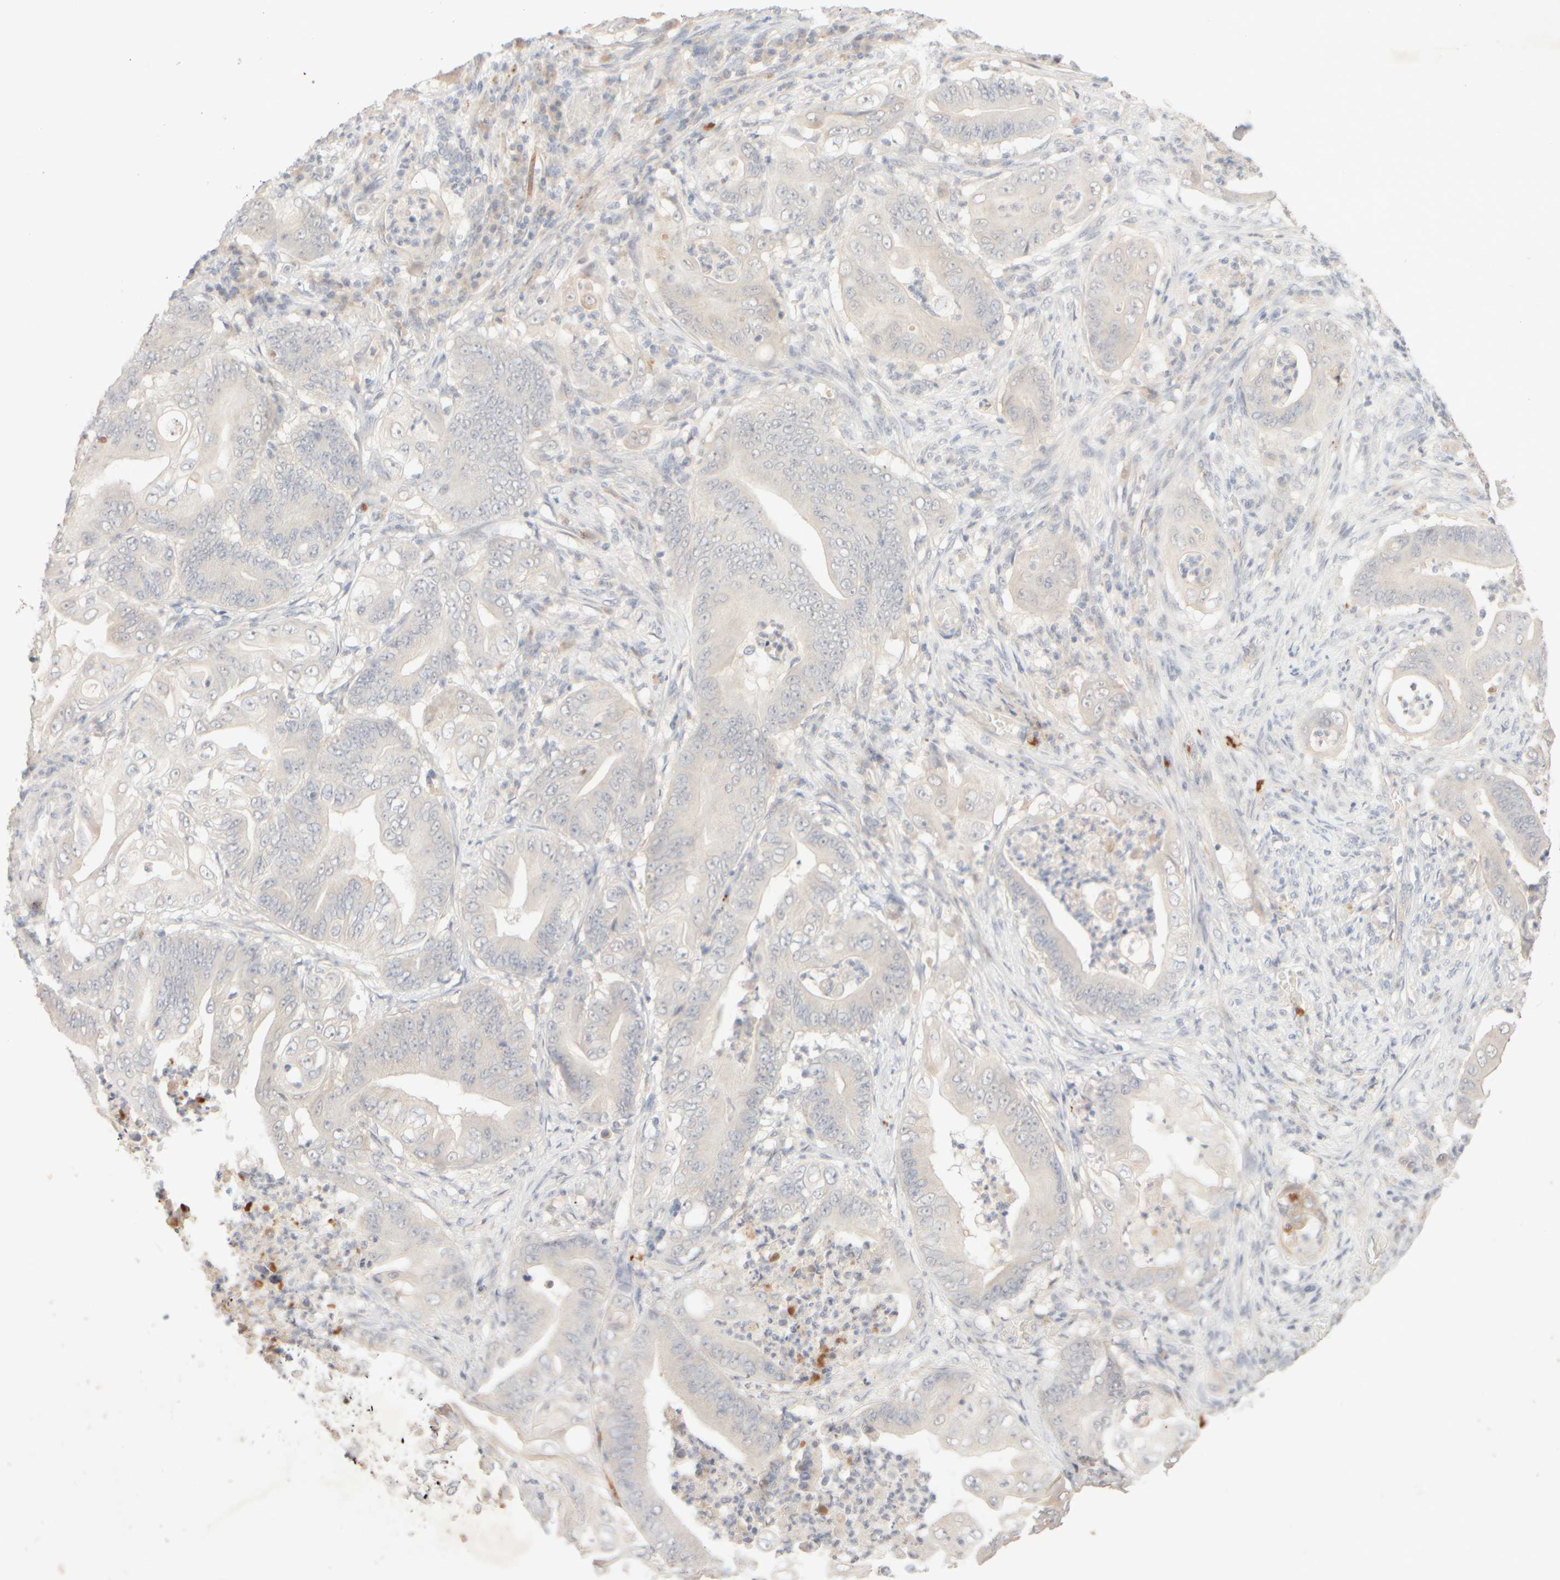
{"staining": {"intensity": "negative", "quantity": "none", "location": "none"}, "tissue": "stomach cancer", "cell_type": "Tumor cells", "image_type": "cancer", "snomed": [{"axis": "morphology", "description": "Adenocarcinoma, NOS"}, {"axis": "topography", "description": "Stomach"}], "caption": "Immunohistochemical staining of adenocarcinoma (stomach) shows no significant positivity in tumor cells.", "gene": "SNTB1", "patient": {"sex": "female", "age": 73}}